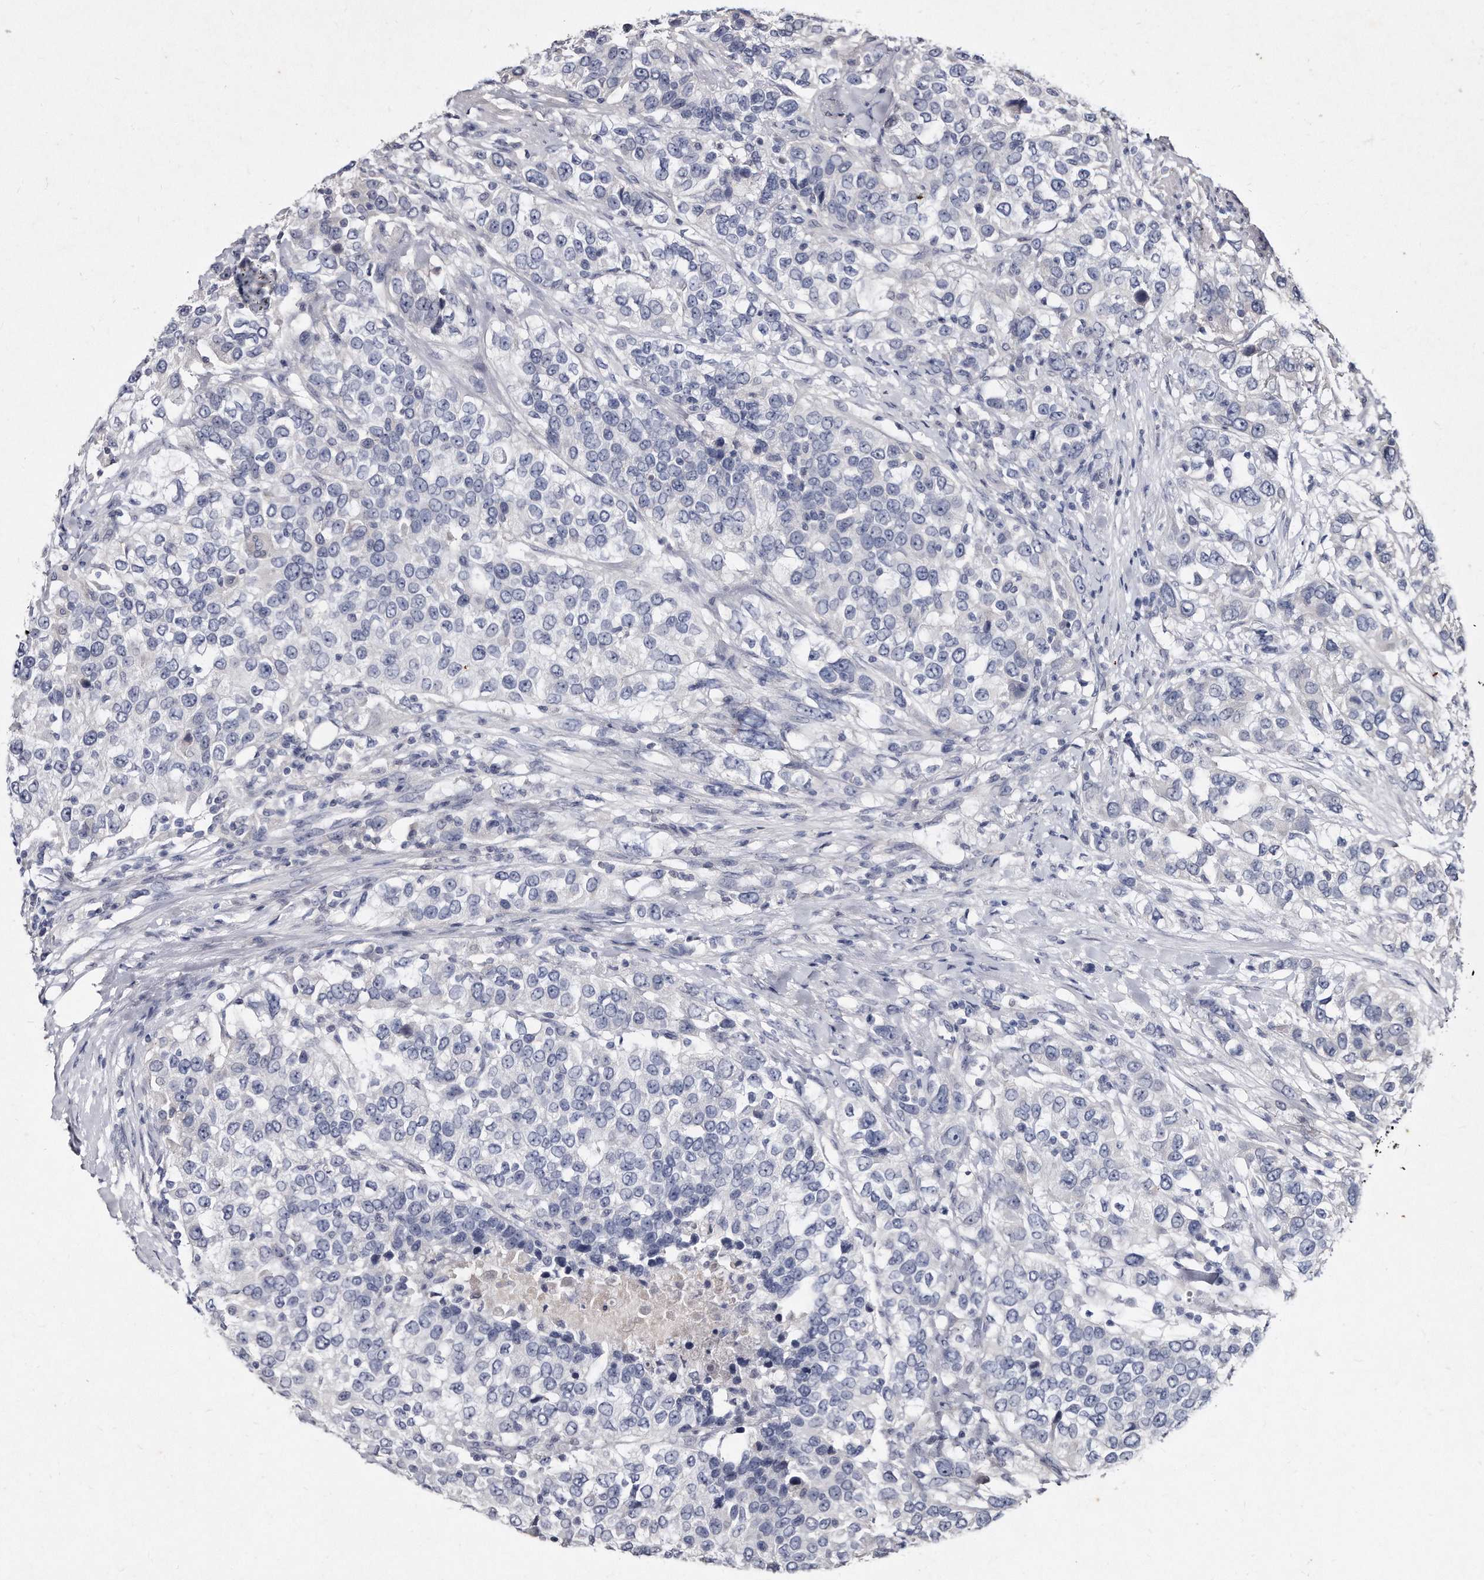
{"staining": {"intensity": "negative", "quantity": "none", "location": "none"}, "tissue": "urothelial cancer", "cell_type": "Tumor cells", "image_type": "cancer", "snomed": [{"axis": "morphology", "description": "Urothelial carcinoma, High grade"}, {"axis": "topography", "description": "Urinary bladder"}], "caption": "IHC micrograph of neoplastic tissue: human high-grade urothelial carcinoma stained with DAB (3,3'-diaminobenzidine) exhibits no significant protein positivity in tumor cells.", "gene": "KLHDC3", "patient": {"sex": "female", "age": 80}}